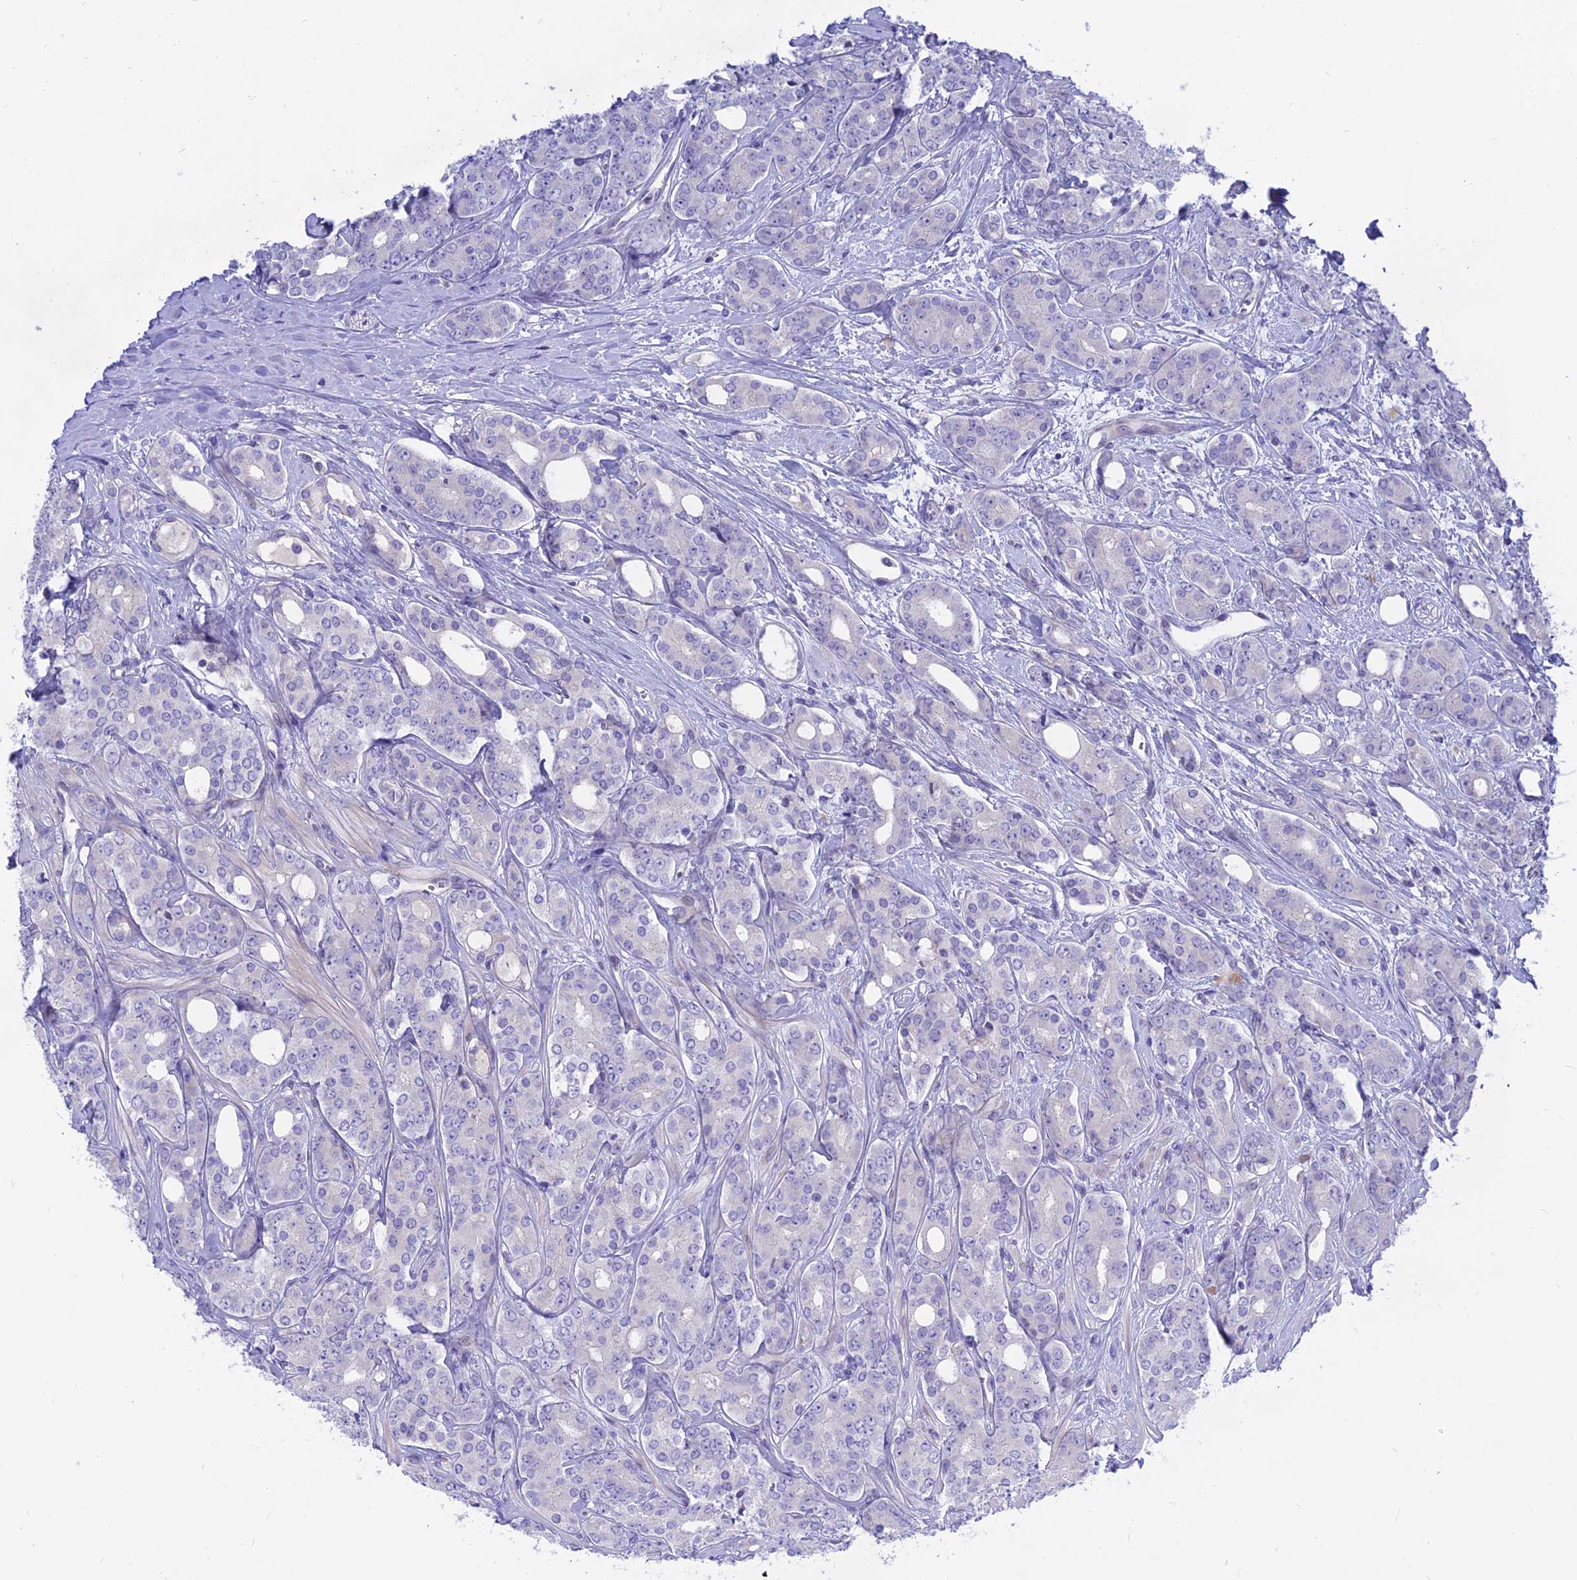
{"staining": {"intensity": "negative", "quantity": "none", "location": "none"}, "tissue": "prostate cancer", "cell_type": "Tumor cells", "image_type": "cancer", "snomed": [{"axis": "morphology", "description": "Adenocarcinoma, High grade"}, {"axis": "topography", "description": "Prostate"}], "caption": "An immunohistochemistry (IHC) micrograph of prostate cancer is shown. There is no staining in tumor cells of prostate cancer.", "gene": "MBD3L1", "patient": {"sex": "male", "age": 62}}